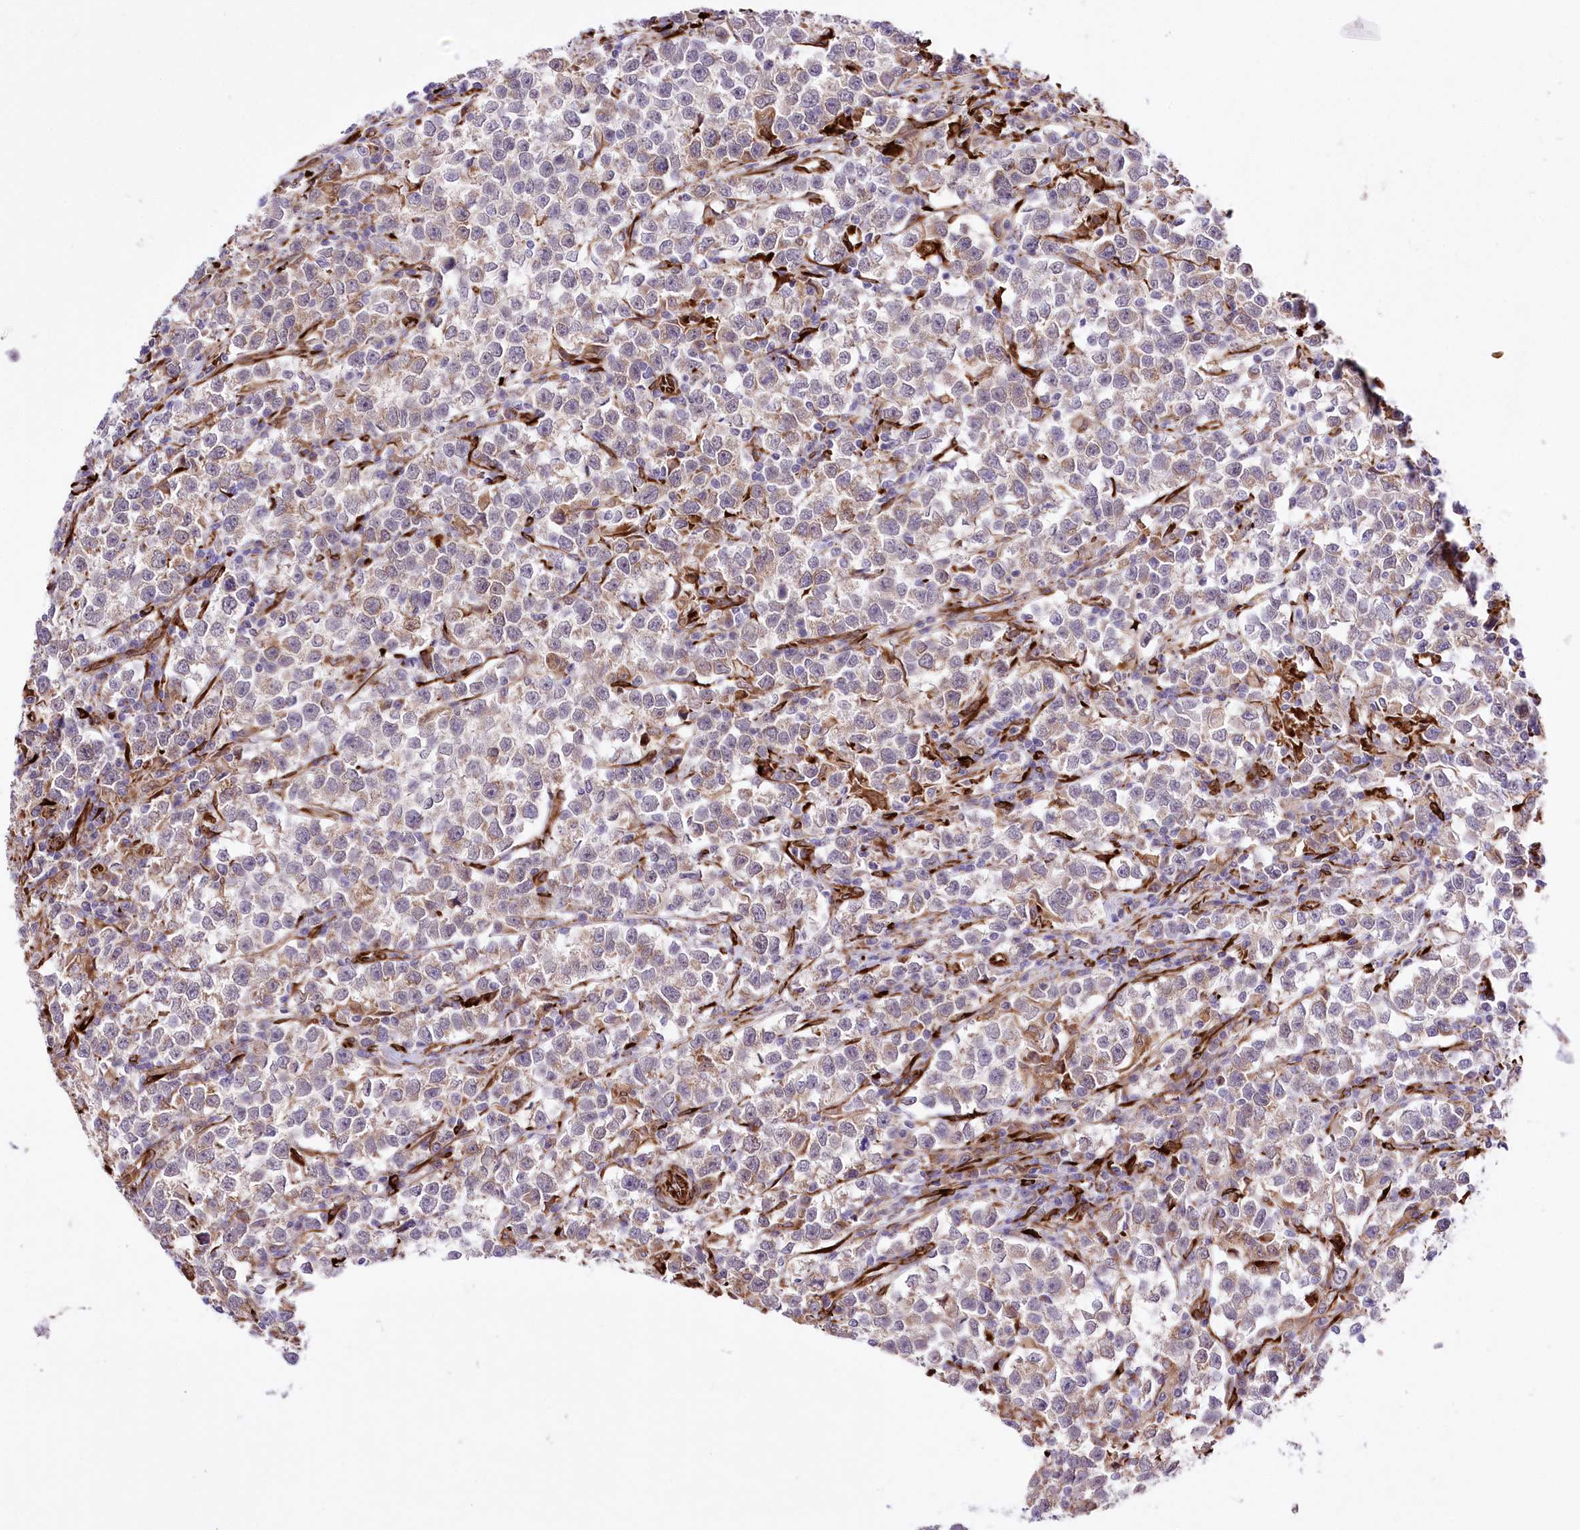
{"staining": {"intensity": "weak", "quantity": "25%-75%", "location": "cytoplasmic/membranous"}, "tissue": "testis cancer", "cell_type": "Tumor cells", "image_type": "cancer", "snomed": [{"axis": "morphology", "description": "Normal tissue, NOS"}, {"axis": "morphology", "description": "Seminoma, NOS"}, {"axis": "topography", "description": "Testis"}], "caption": "DAB (3,3'-diaminobenzidine) immunohistochemical staining of testis seminoma displays weak cytoplasmic/membranous protein positivity in about 25%-75% of tumor cells.", "gene": "WWC1", "patient": {"sex": "male", "age": 43}}